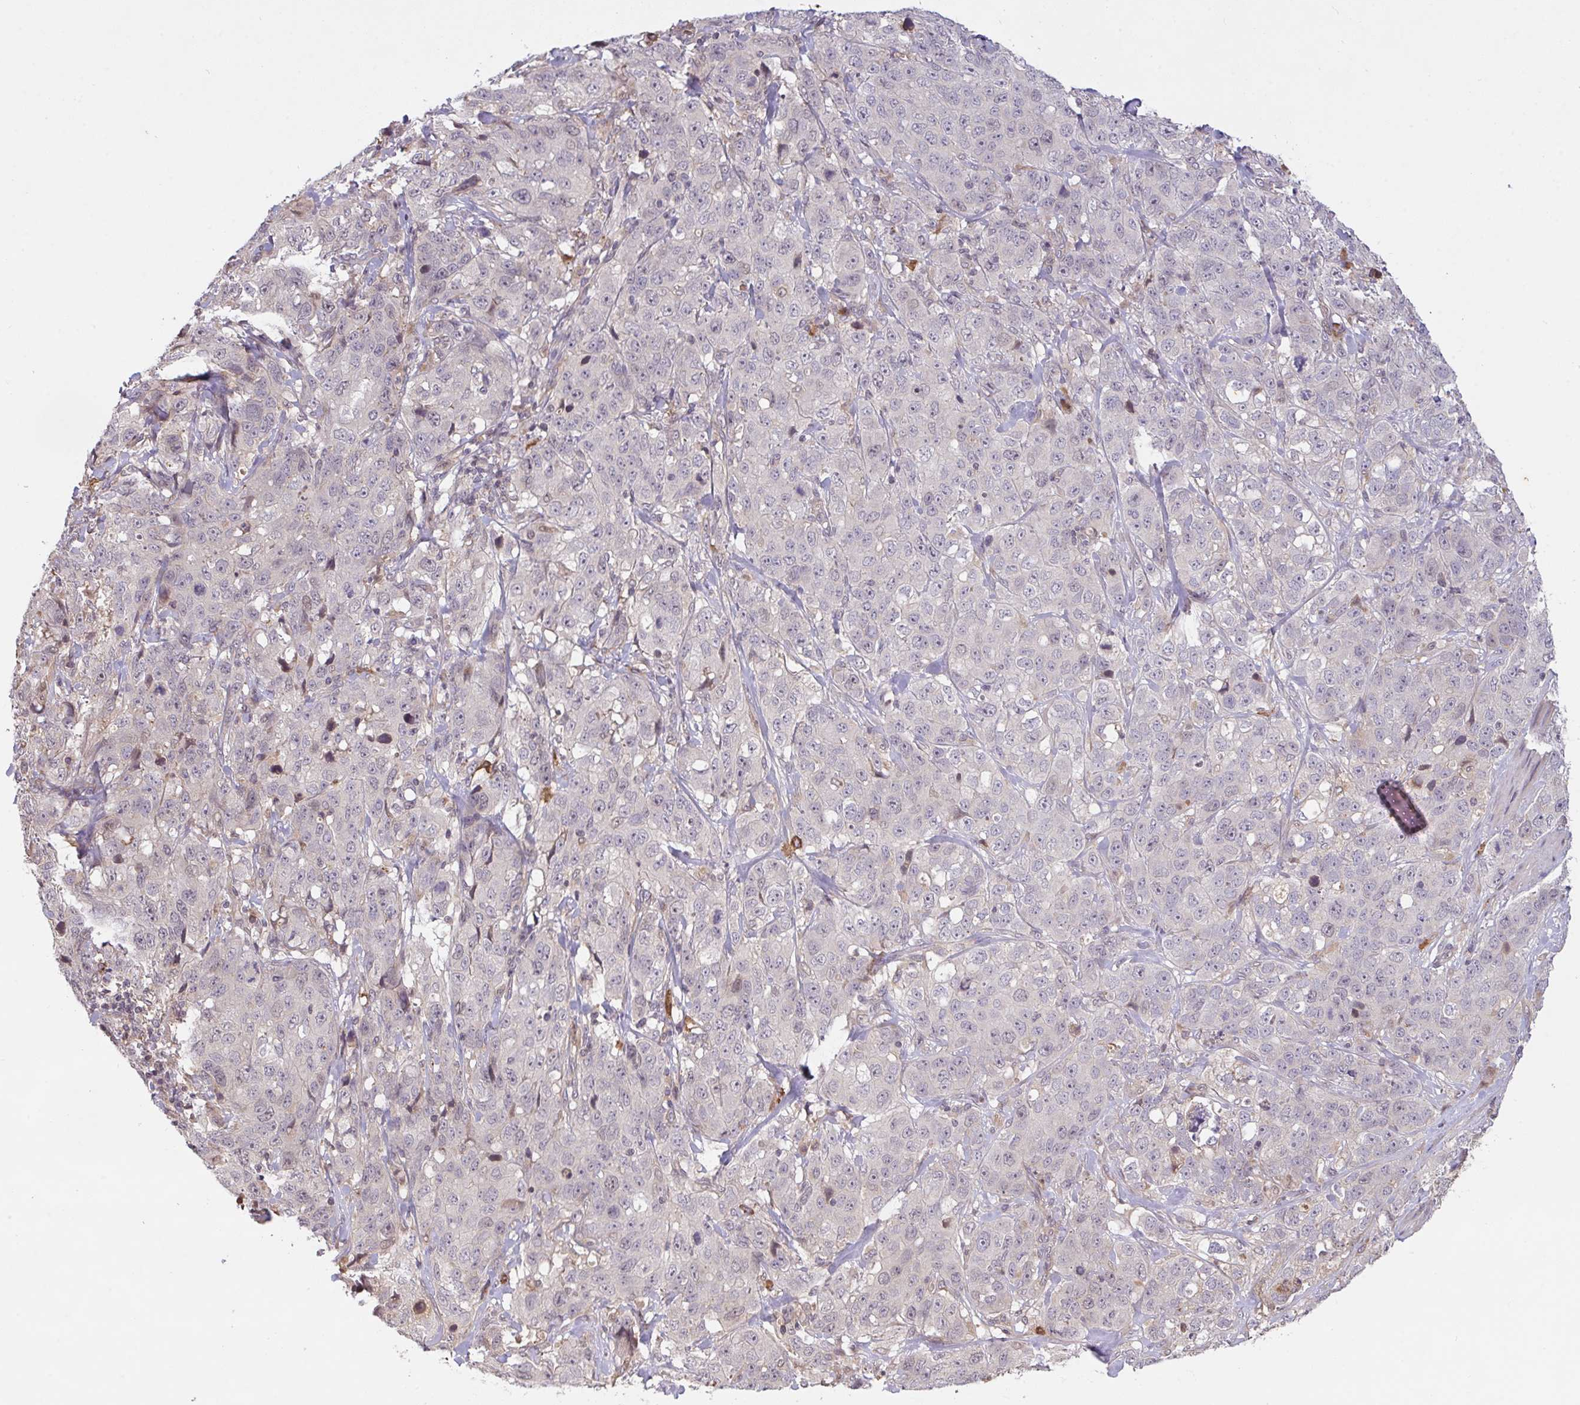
{"staining": {"intensity": "negative", "quantity": "none", "location": "none"}, "tissue": "stomach cancer", "cell_type": "Tumor cells", "image_type": "cancer", "snomed": [{"axis": "morphology", "description": "Adenocarcinoma, NOS"}, {"axis": "topography", "description": "Stomach"}], "caption": "Protein analysis of stomach adenocarcinoma exhibits no significant positivity in tumor cells.", "gene": "FCER1A", "patient": {"sex": "male", "age": 48}}